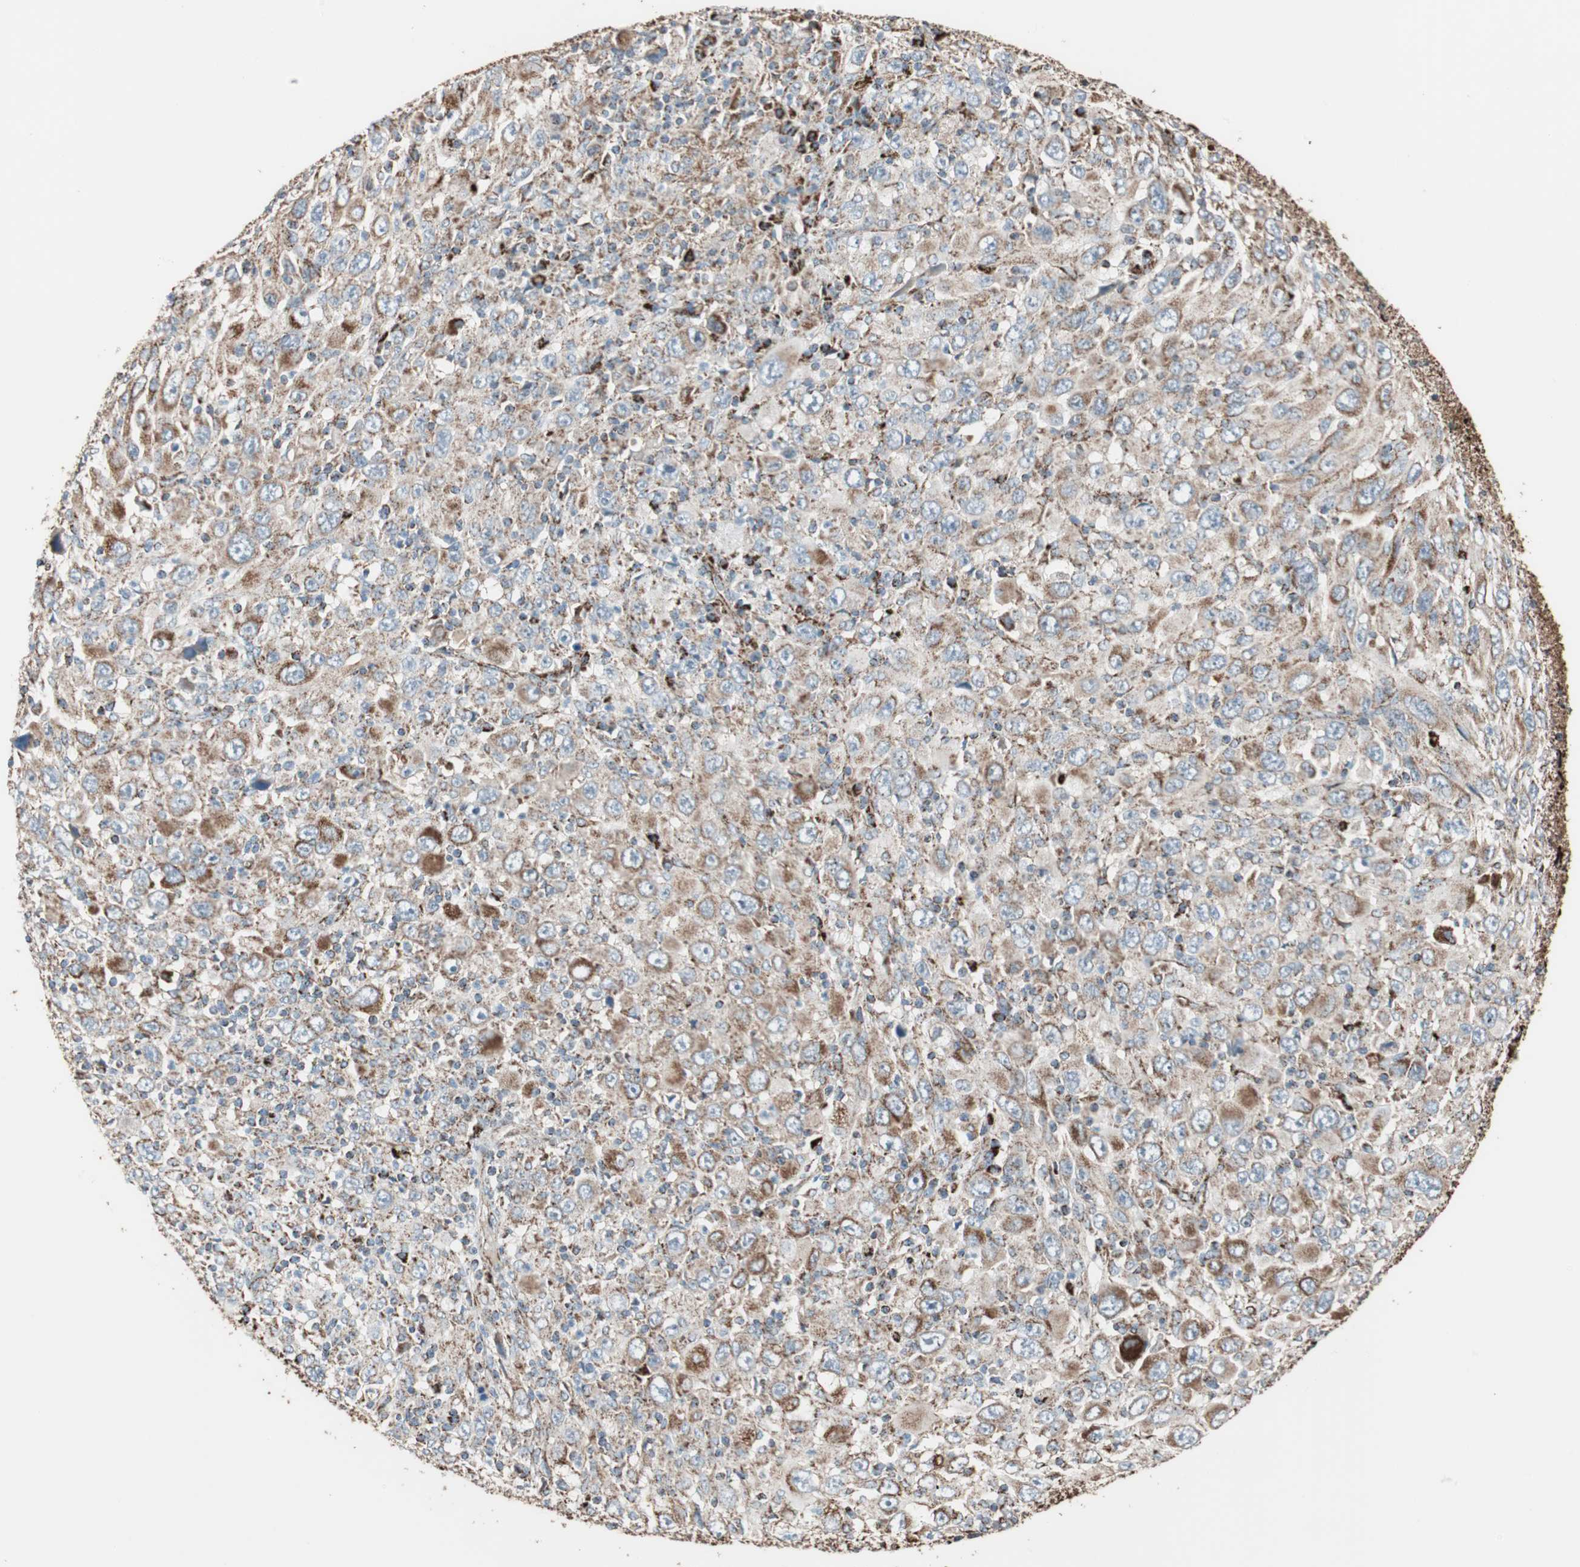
{"staining": {"intensity": "moderate", "quantity": ">75%", "location": "cytoplasmic/membranous"}, "tissue": "melanoma", "cell_type": "Tumor cells", "image_type": "cancer", "snomed": [{"axis": "morphology", "description": "Malignant melanoma, Metastatic site"}, {"axis": "topography", "description": "Skin"}], "caption": "Human malignant melanoma (metastatic site) stained for a protein (brown) shows moderate cytoplasmic/membranous positive positivity in about >75% of tumor cells.", "gene": "PCSK4", "patient": {"sex": "female", "age": 56}}